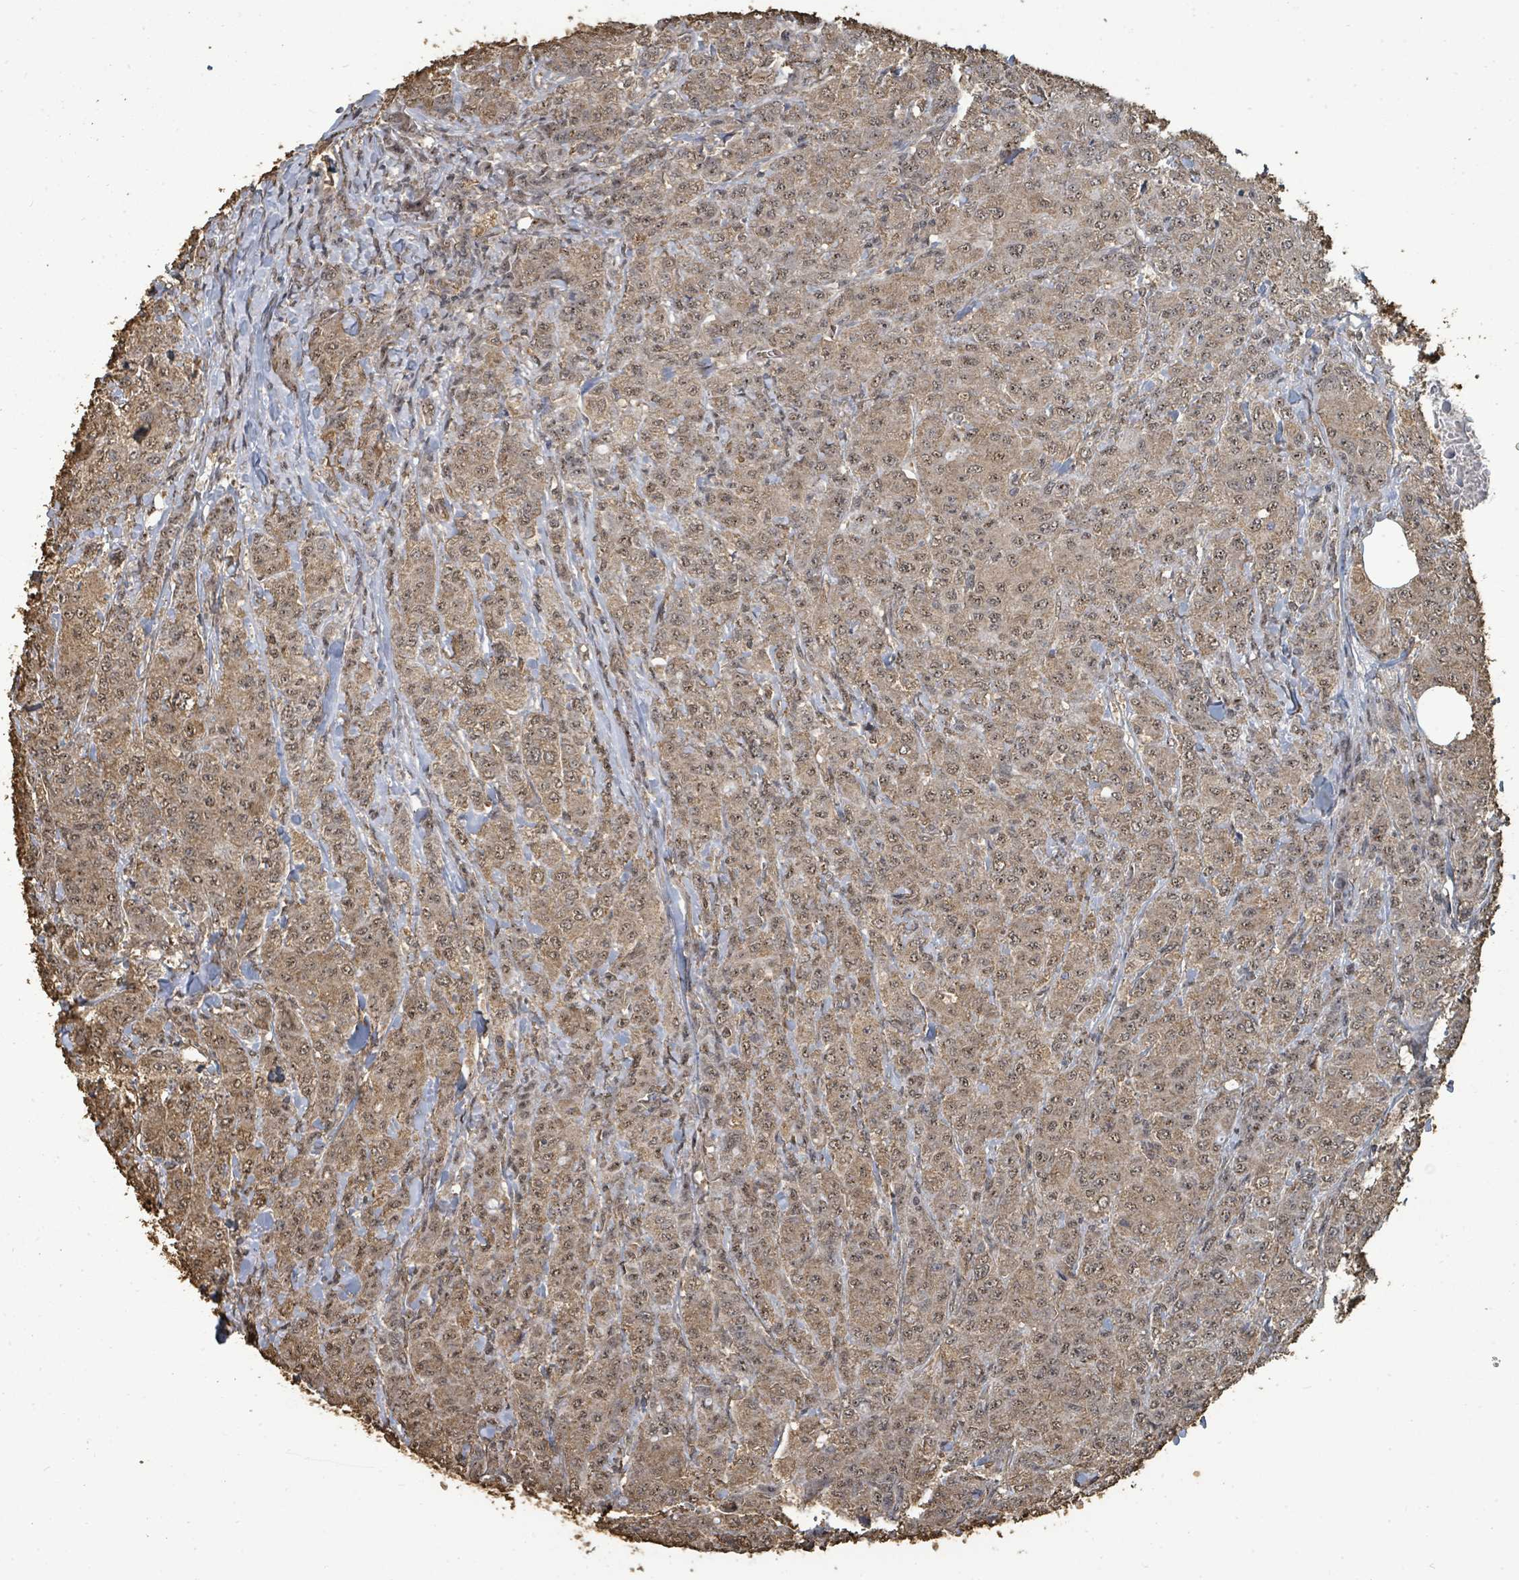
{"staining": {"intensity": "moderate", "quantity": ">75%", "location": "cytoplasmic/membranous,nuclear"}, "tissue": "breast cancer", "cell_type": "Tumor cells", "image_type": "cancer", "snomed": [{"axis": "morphology", "description": "Duct carcinoma"}, {"axis": "topography", "description": "Breast"}], "caption": "Immunohistochemistry micrograph of breast cancer stained for a protein (brown), which displays medium levels of moderate cytoplasmic/membranous and nuclear positivity in about >75% of tumor cells.", "gene": "C6orf52", "patient": {"sex": "female", "age": 43}}